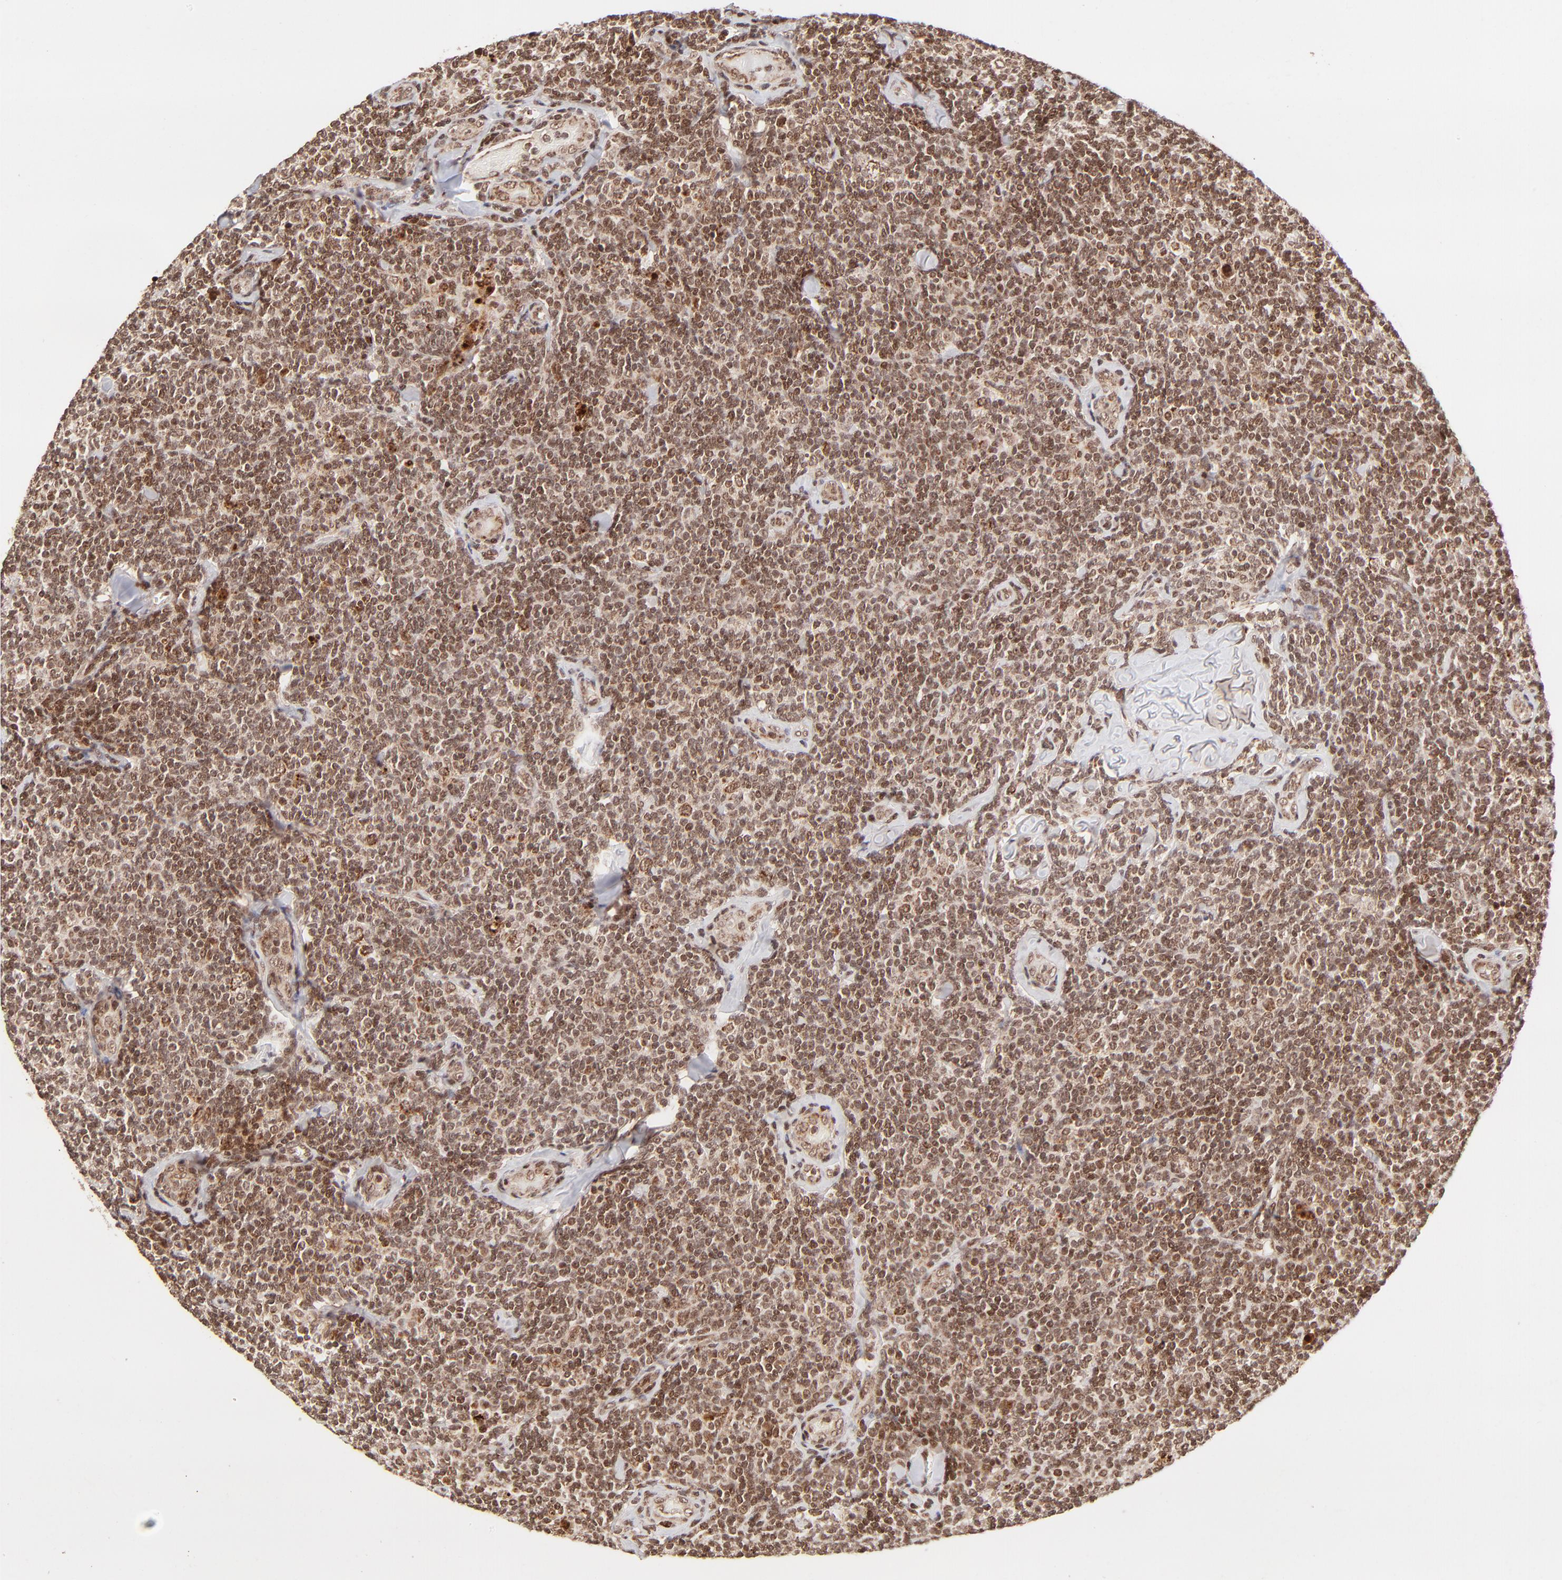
{"staining": {"intensity": "strong", "quantity": ">75%", "location": "cytoplasmic/membranous,nuclear"}, "tissue": "lymphoma", "cell_type": "Tumor cells", "image_type": "cancer", "snomed": [{"axis": "morphology", "description": "Malignant lymphoma, non-Hodgkin's type, Low grade"}, {"axis": "topography", "description": "Lymph node"}], "caption": "A brown stain highlights strong cytoplasmic/membranous and nuclear expression of a protein in malignant lymphoma, non-Hodgkin's type (low-grade) tumor cells. The protein is stained brown, and the nuclei are stained in blue (DAB IHC with brightfield microscopy, high magnification).", "gene": "MED15", "patient": {"sex": "female", "age": 56}}